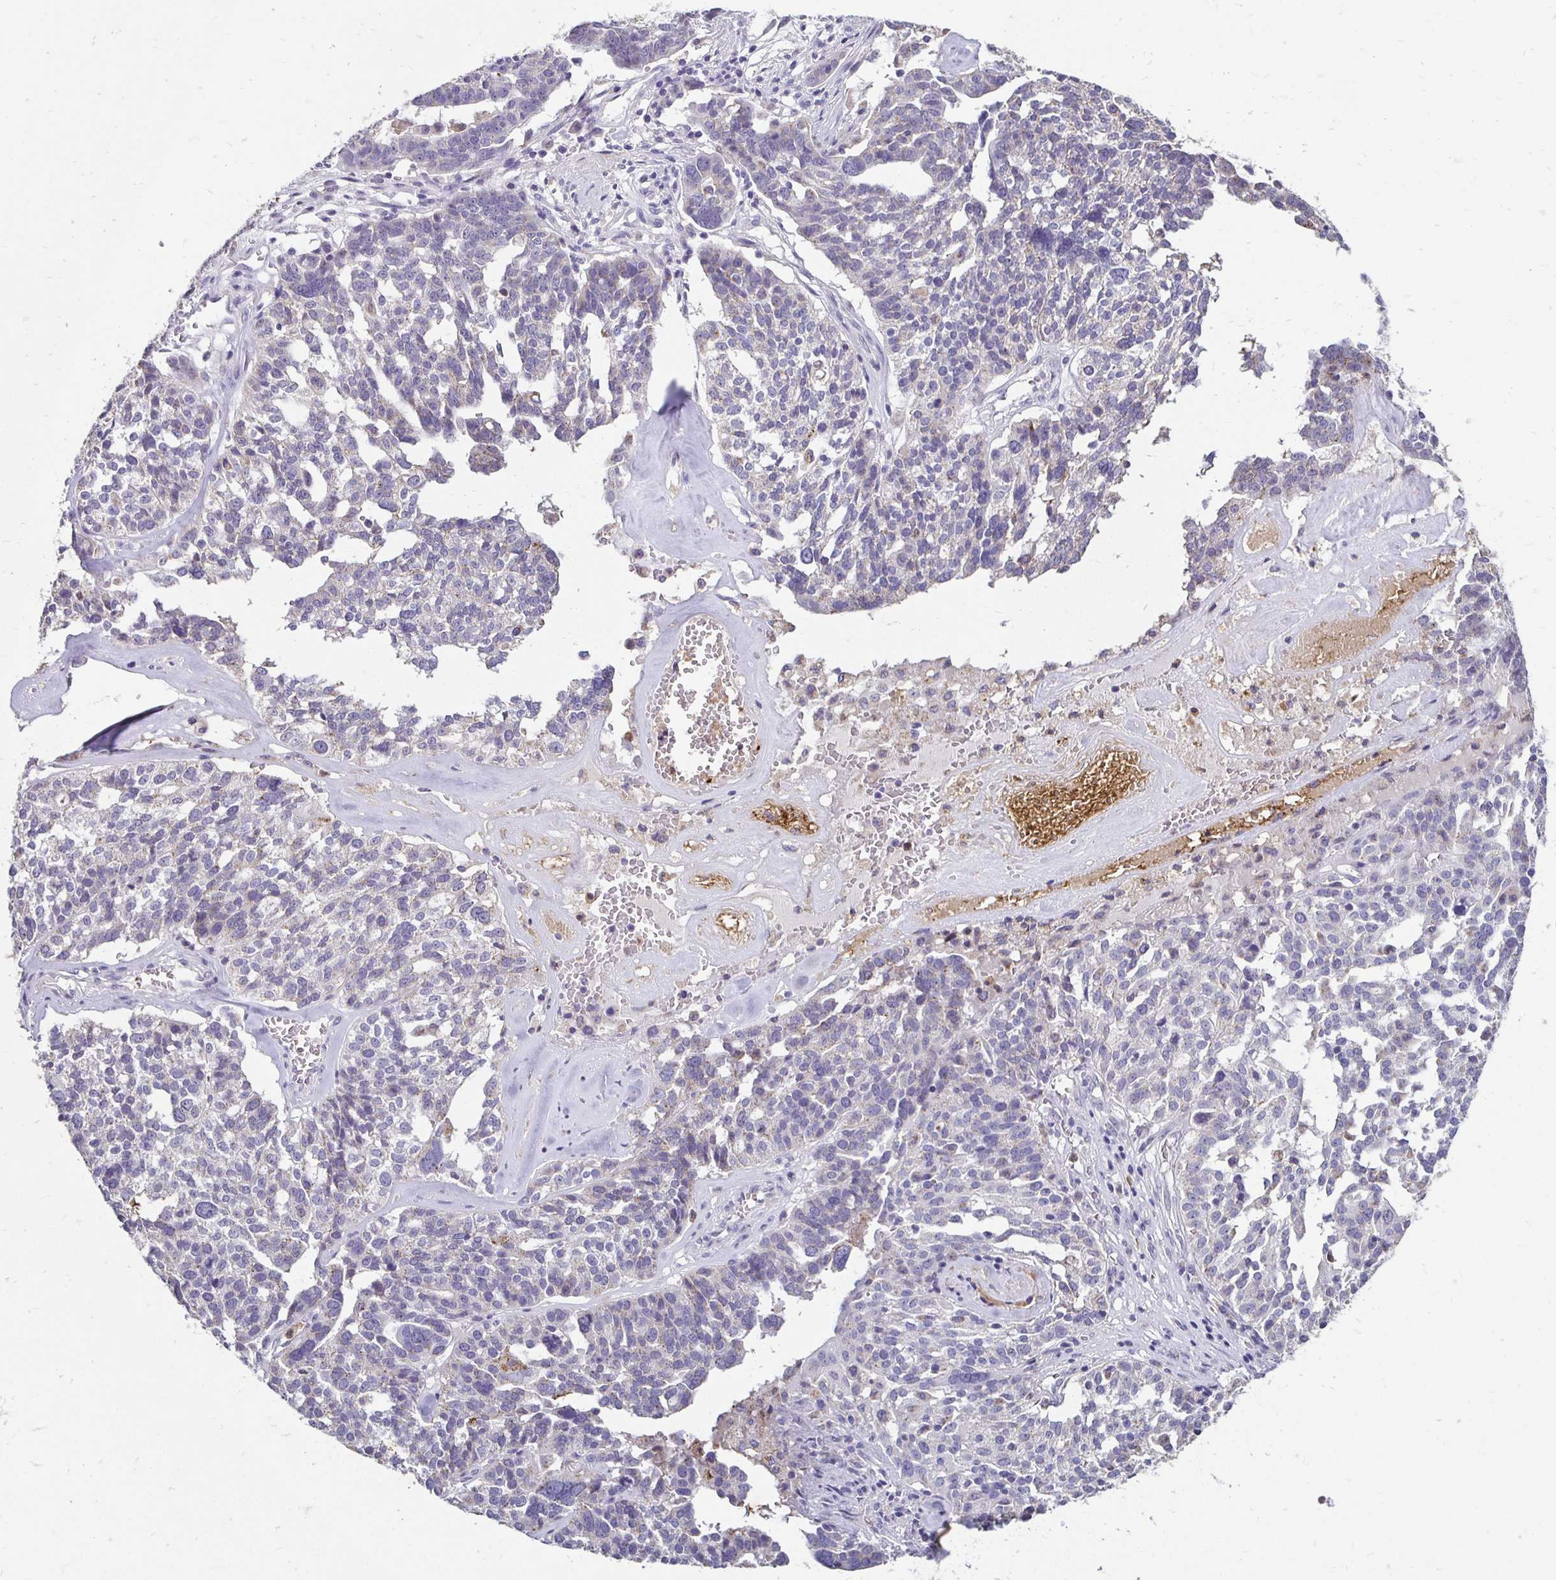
{"staining": {"intensity": "negative", "quantity": "none", "location": "none"}, "tissue": "ovarian cancer", "cell_type": "Tumor cells", "image_type": "cancer", "snomed": [{"axis": "morphology", "description": "Cystadenocarcinoma, serous, NOS"}, {"axis": "topography", "description": "Ovary"}], "caption": "Protein analysis of ovarian serous cystadenocarcinoma displays no significant staining in tumor cells. Nuclei are stained in blue.", "gene": "GK2", "patient": {"sex": "female", "age": 59}}